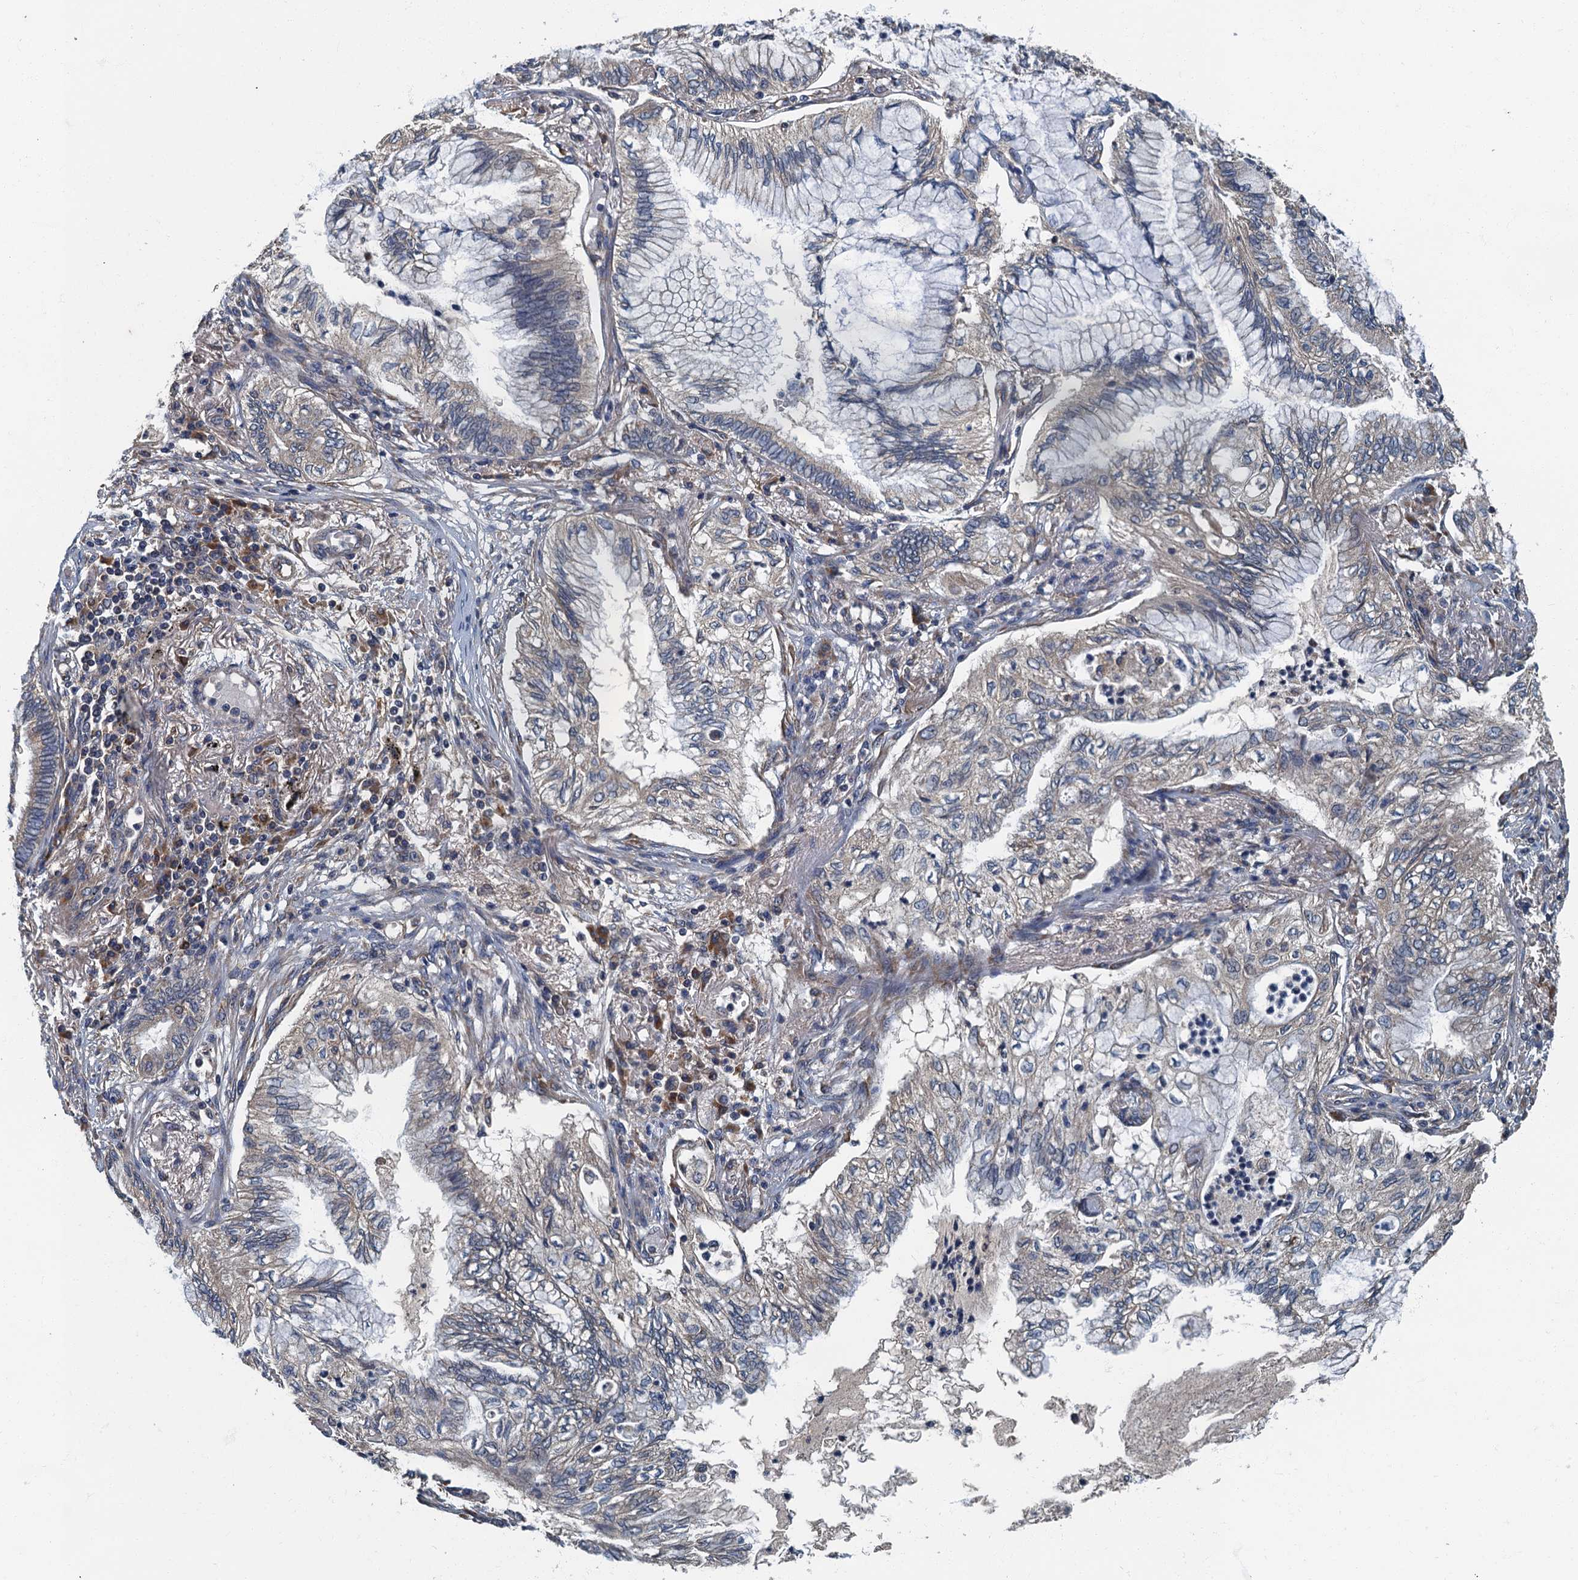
{"staining": {"intensity": "negative", "quantity": "none", "location": "none"}, "tissue": "bronchus", "cell_type": "Respiratory epithelial cells", "image_type": "normal", "snomed": [{"axis": "morphology", "description": "Normal tissue, NOS"}, {"axis": "morphology", "description": "Adenocarcinoma, NOS"}, {"axis": "topography", "description": "Bronchus"}, {"axis": "topography", "description": "Lung"}], "caption": "Bronchus stained for a protein using IHC displays no staining respiratory epithelial cells.", "gene": "DDX49", "patient": {"sex": "female", "age": 70}}